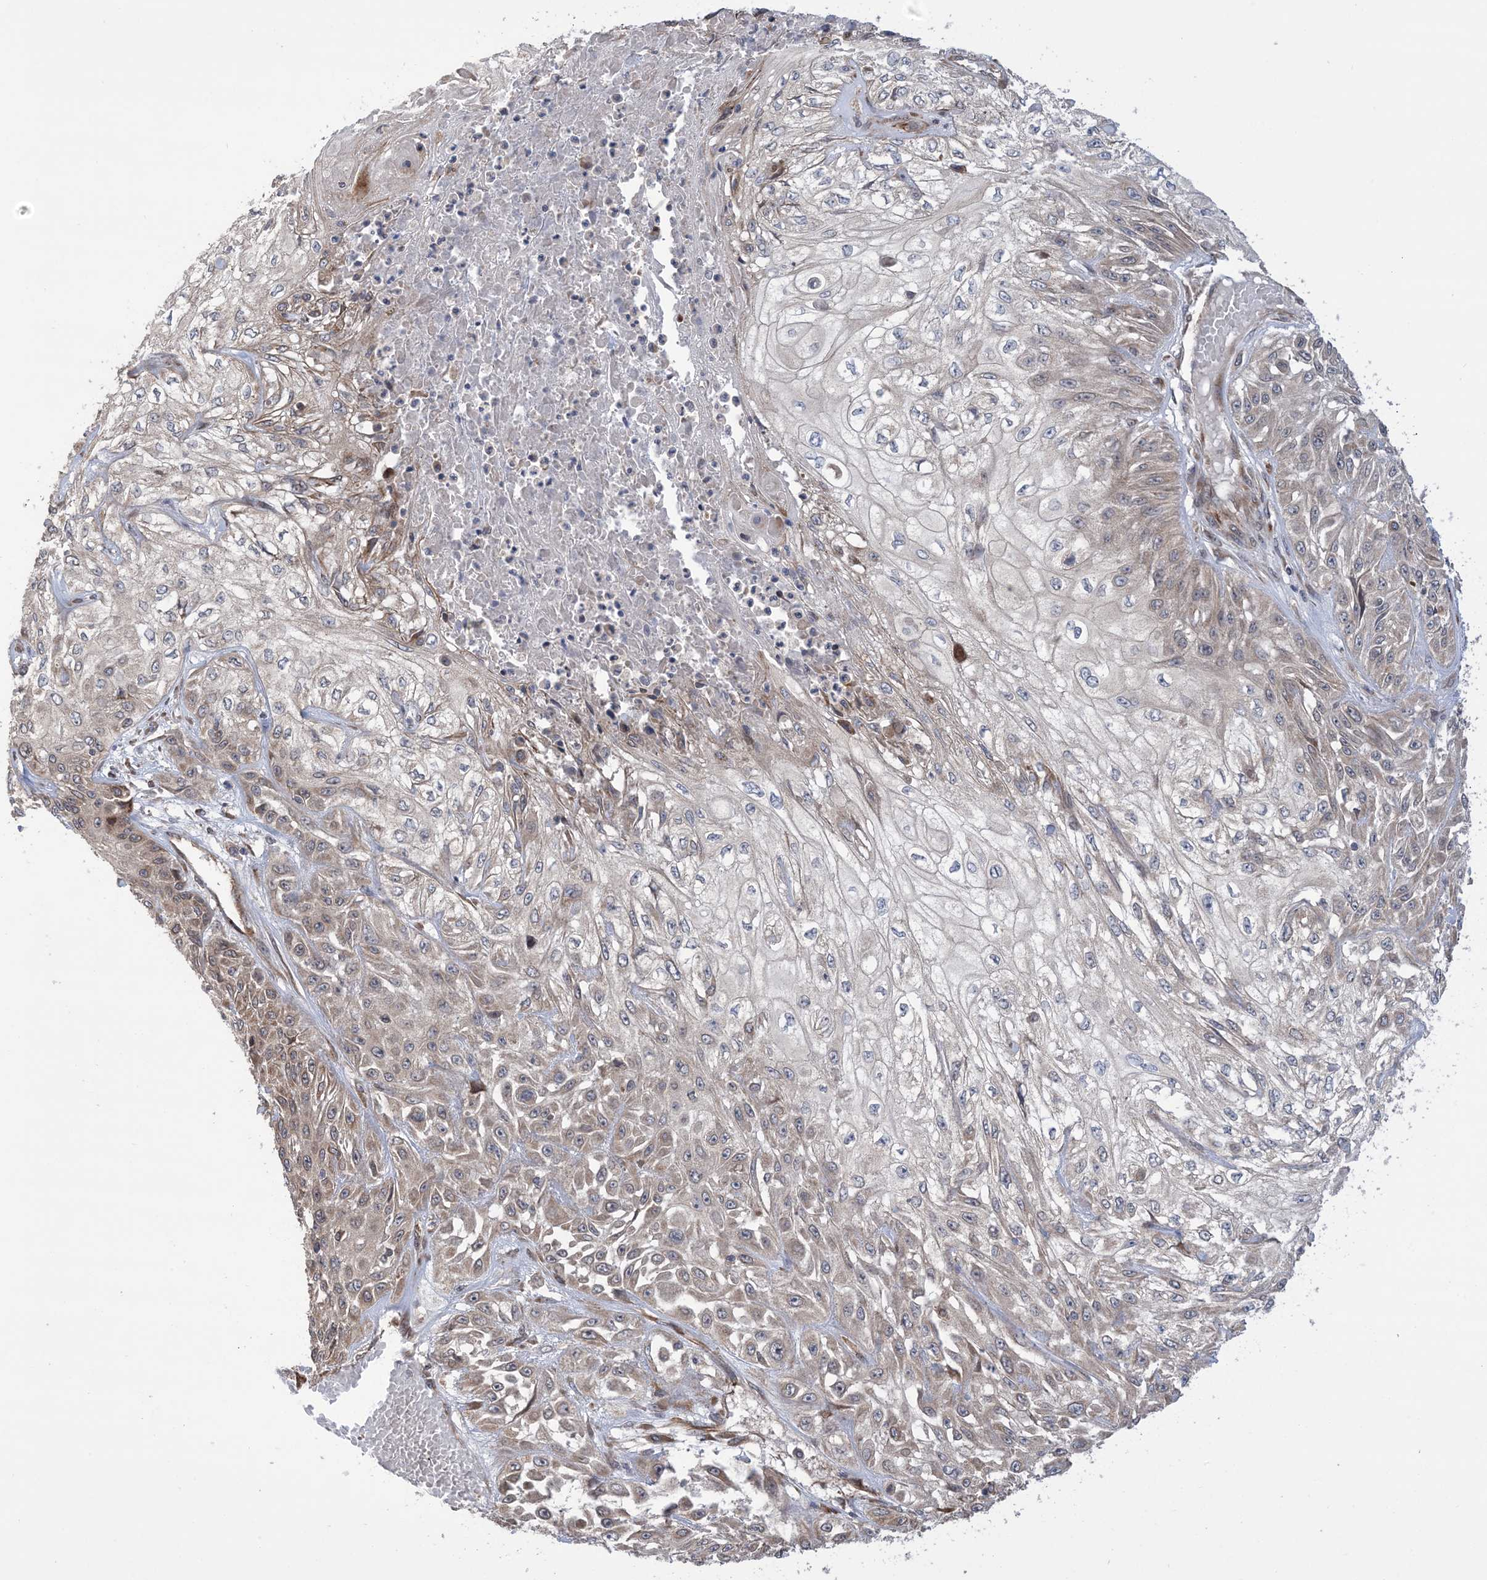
{"staining": {"intensity": "moderate", "quantity": "<25%", "location": "cytoplasmic/membranous"}, "tissue": "skin cancer", "cell_type": "Tumor cells", "image_type": "cancer", "snomed": [{"axis": "morphology", "description": "Squamous cell carcinoma, NOS"}, {"axis": "morphology", "description": "Squamous cell carcinoma, metastatic, NOS"}, {"axis": "topography", "description": "Skin"}, {"axis": "topography", "description": "Lymph node"}], "caption": "Skin squamous cell carcinoma tissue exhibits moderate cytoplasmic/membranous staining in about <25% of tumor cells, visualized by immunohistochemistry.", "gene": "CLEC16A", "patient": {"sex": "male", "age": 75}}